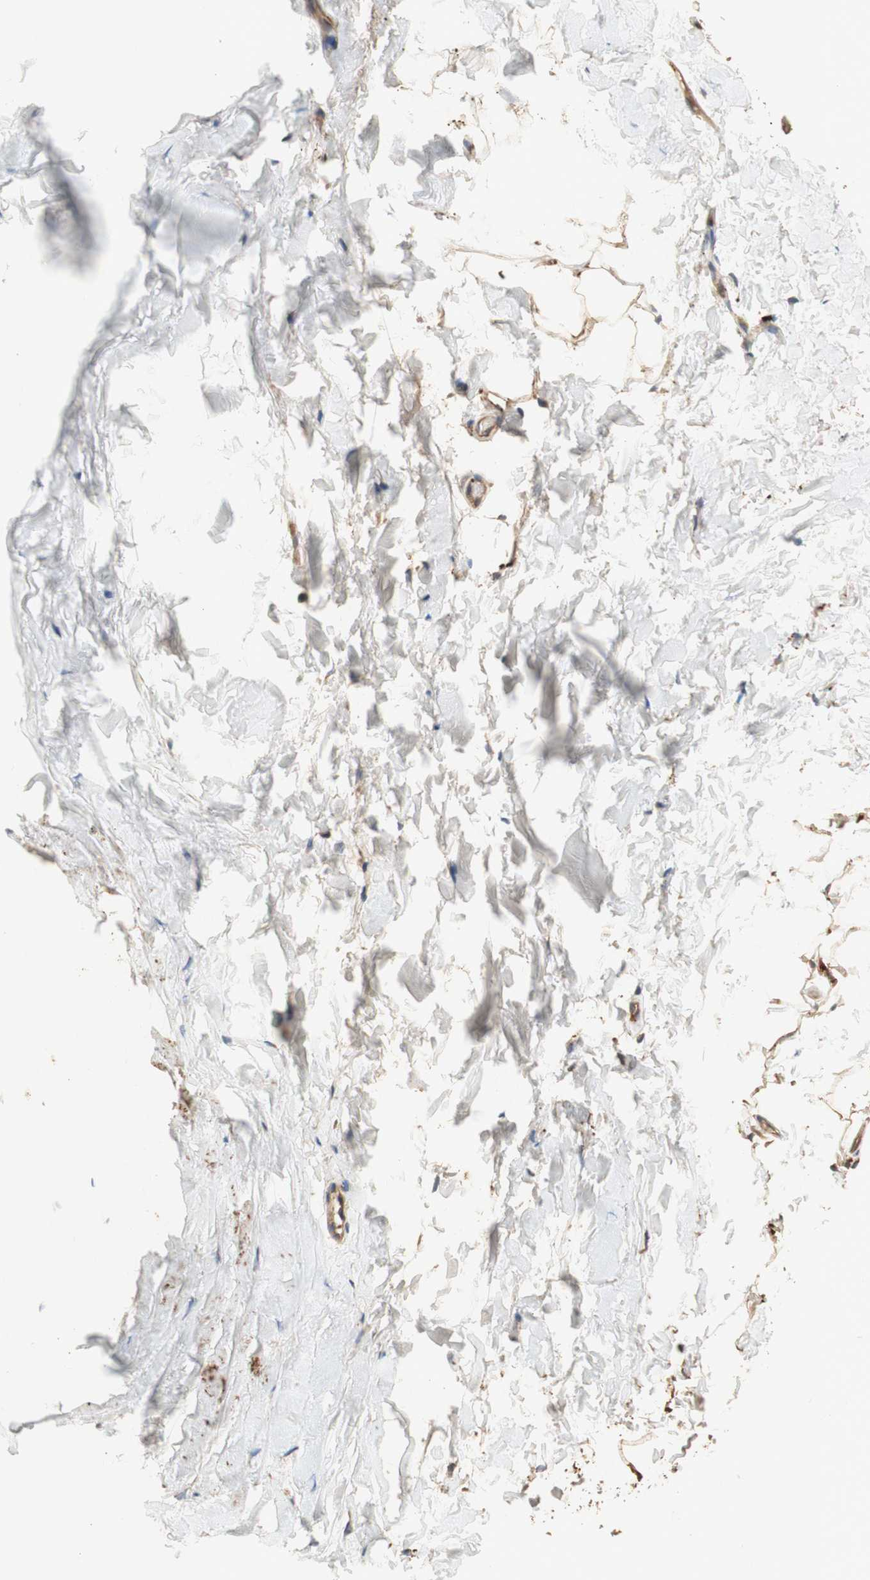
{"staining": {"intensity": "moderate", "quantity": ">75%", "location": "cytoplasmic/membranous"}, "tissue": "adipose tissue", "cell_type": "Adipocytes", "image_type": "normal", "snomed": [{"axis": "morphology", "description": "Normal tissue, NOS"}, {"axis": "topography", "description": "Bronchus"}], "caption": "Immunohistochemistry (DAB (3,3'-diaminobenzidine)) staining of normal human adipose tissue shows moderate cytoplasmic/membranous protein staining in approximately >75% of adipocytes.", "gene": "PTPN21", "patient": {"sex": "female", "age": 73}}